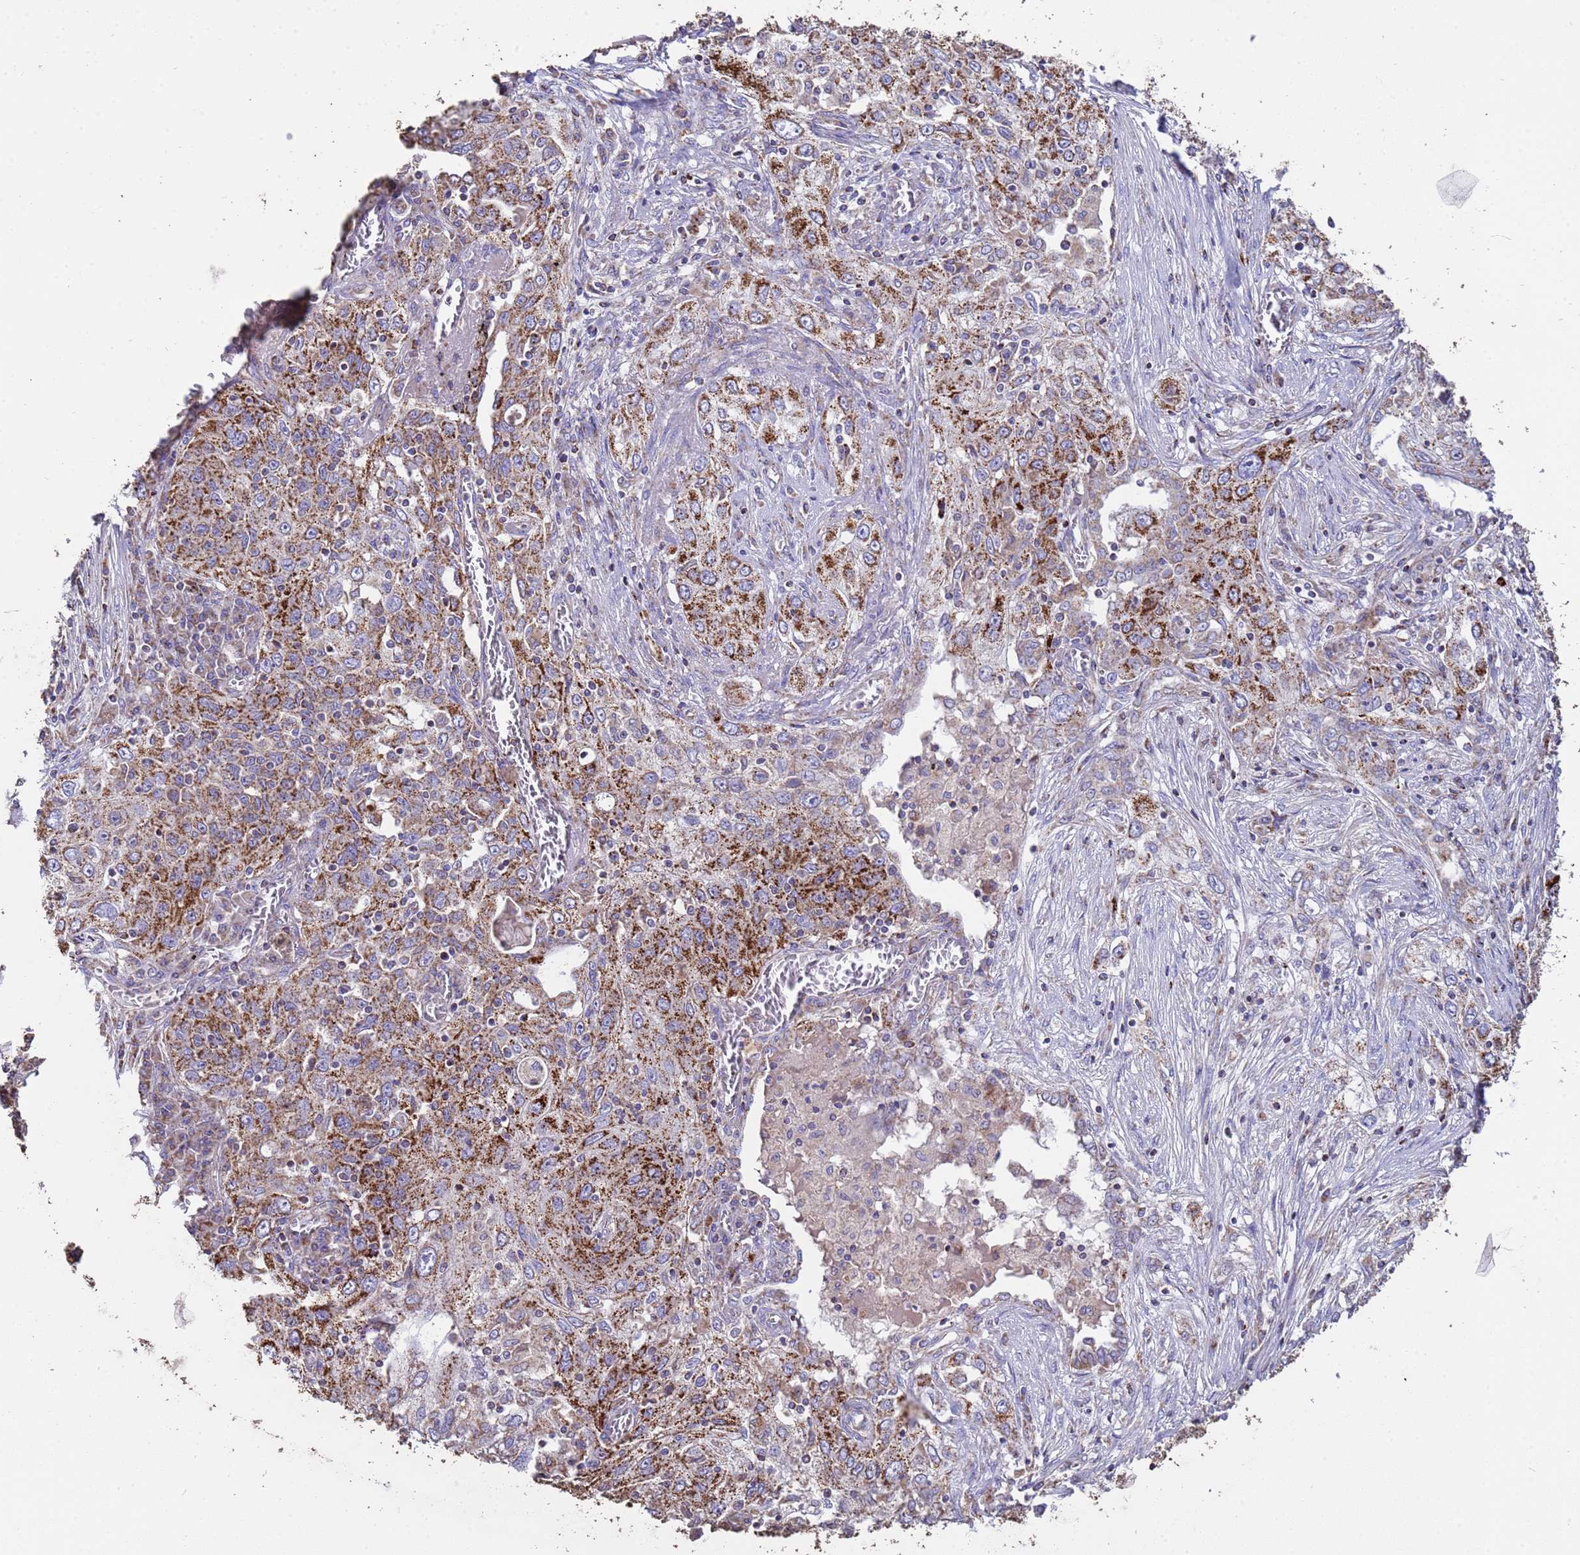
{"staining": {"intensity": "strong", "quantity": ">75%", "location": "cytoplasmic/membranous"}, "tissue": "lung cancer", "cell_type": "Tumor cells", "image_type": "cancer", "snomed": [{"axis": "morphology", "description": "Squamous cell carcinoma, NOS"}, {"axis": "topography", "description": "Lung"}], "caption": "Lung cancer (squamous cell carcinoma) was stained to show a protein in brown. There is high levels of strong cytoplasmic/membranous staining in approximately >75% of tumor cells. The protein is shown in brown color, while the nuclei are stained blue.", "gene": "ZNFX1", "patient": {"sex": "female", "age": 69}}